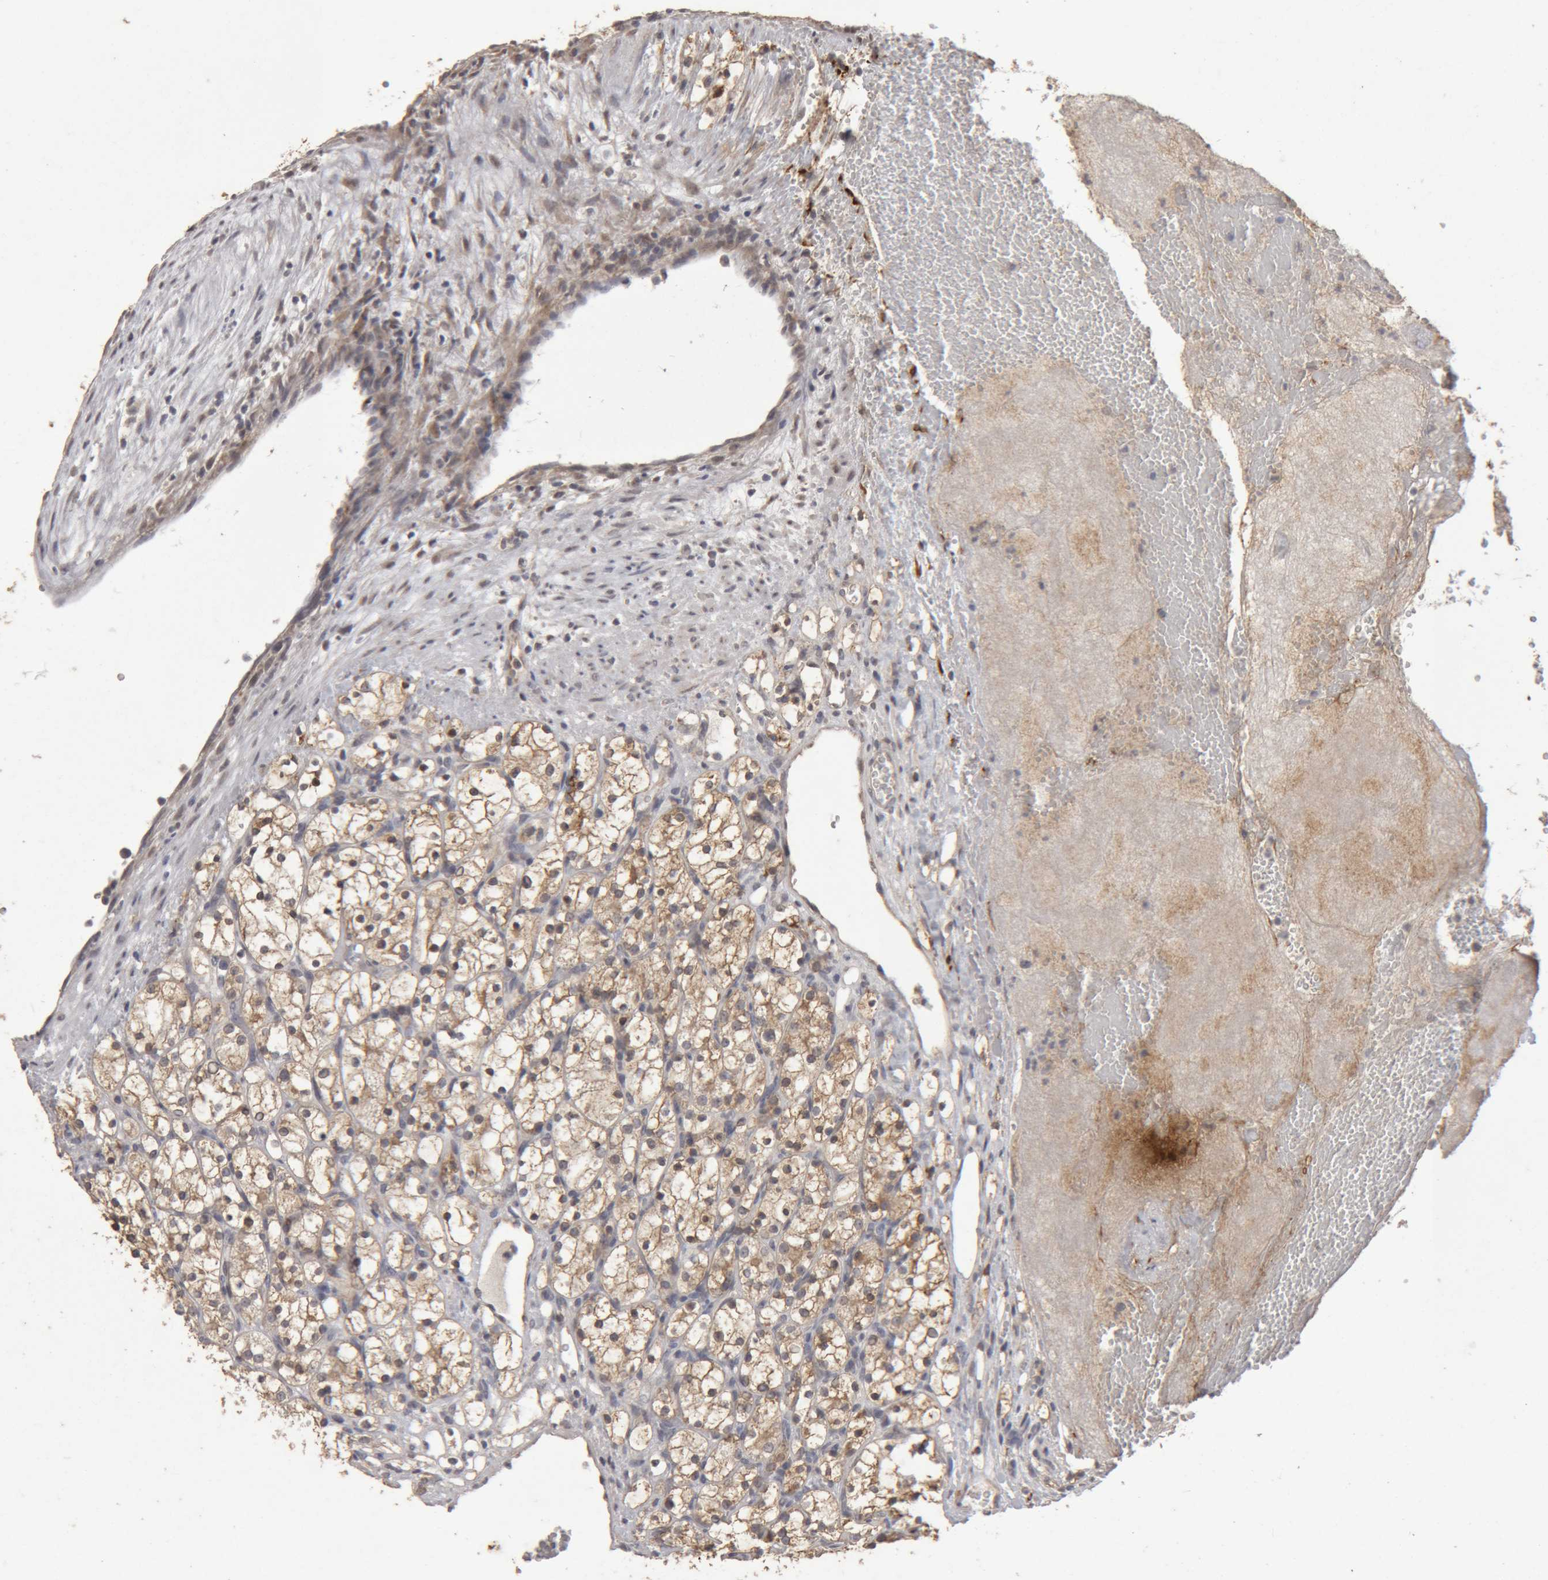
{"staining": {"intensity": "moderate", "quantity": ">75%", "location": "cytoplasmic/membranous"}, "tissue": "renal cancer", "cell_type": "Tumor cells", "image_type": "cancer", "snomed": [{"axis": "morphology", "description": "Adenocarcinoma, NOS"}, {"axis": "topography", "description": "Kidney"}], "caption": "DAB immunohistochemical staining of adenocarcinoma (renal) reveals moderate cytoplasmic/membranous protein staining in approximately >75% of tumor cells.", "gene": "MEP1A", "patient": {"sex": "female", "age": 69}}